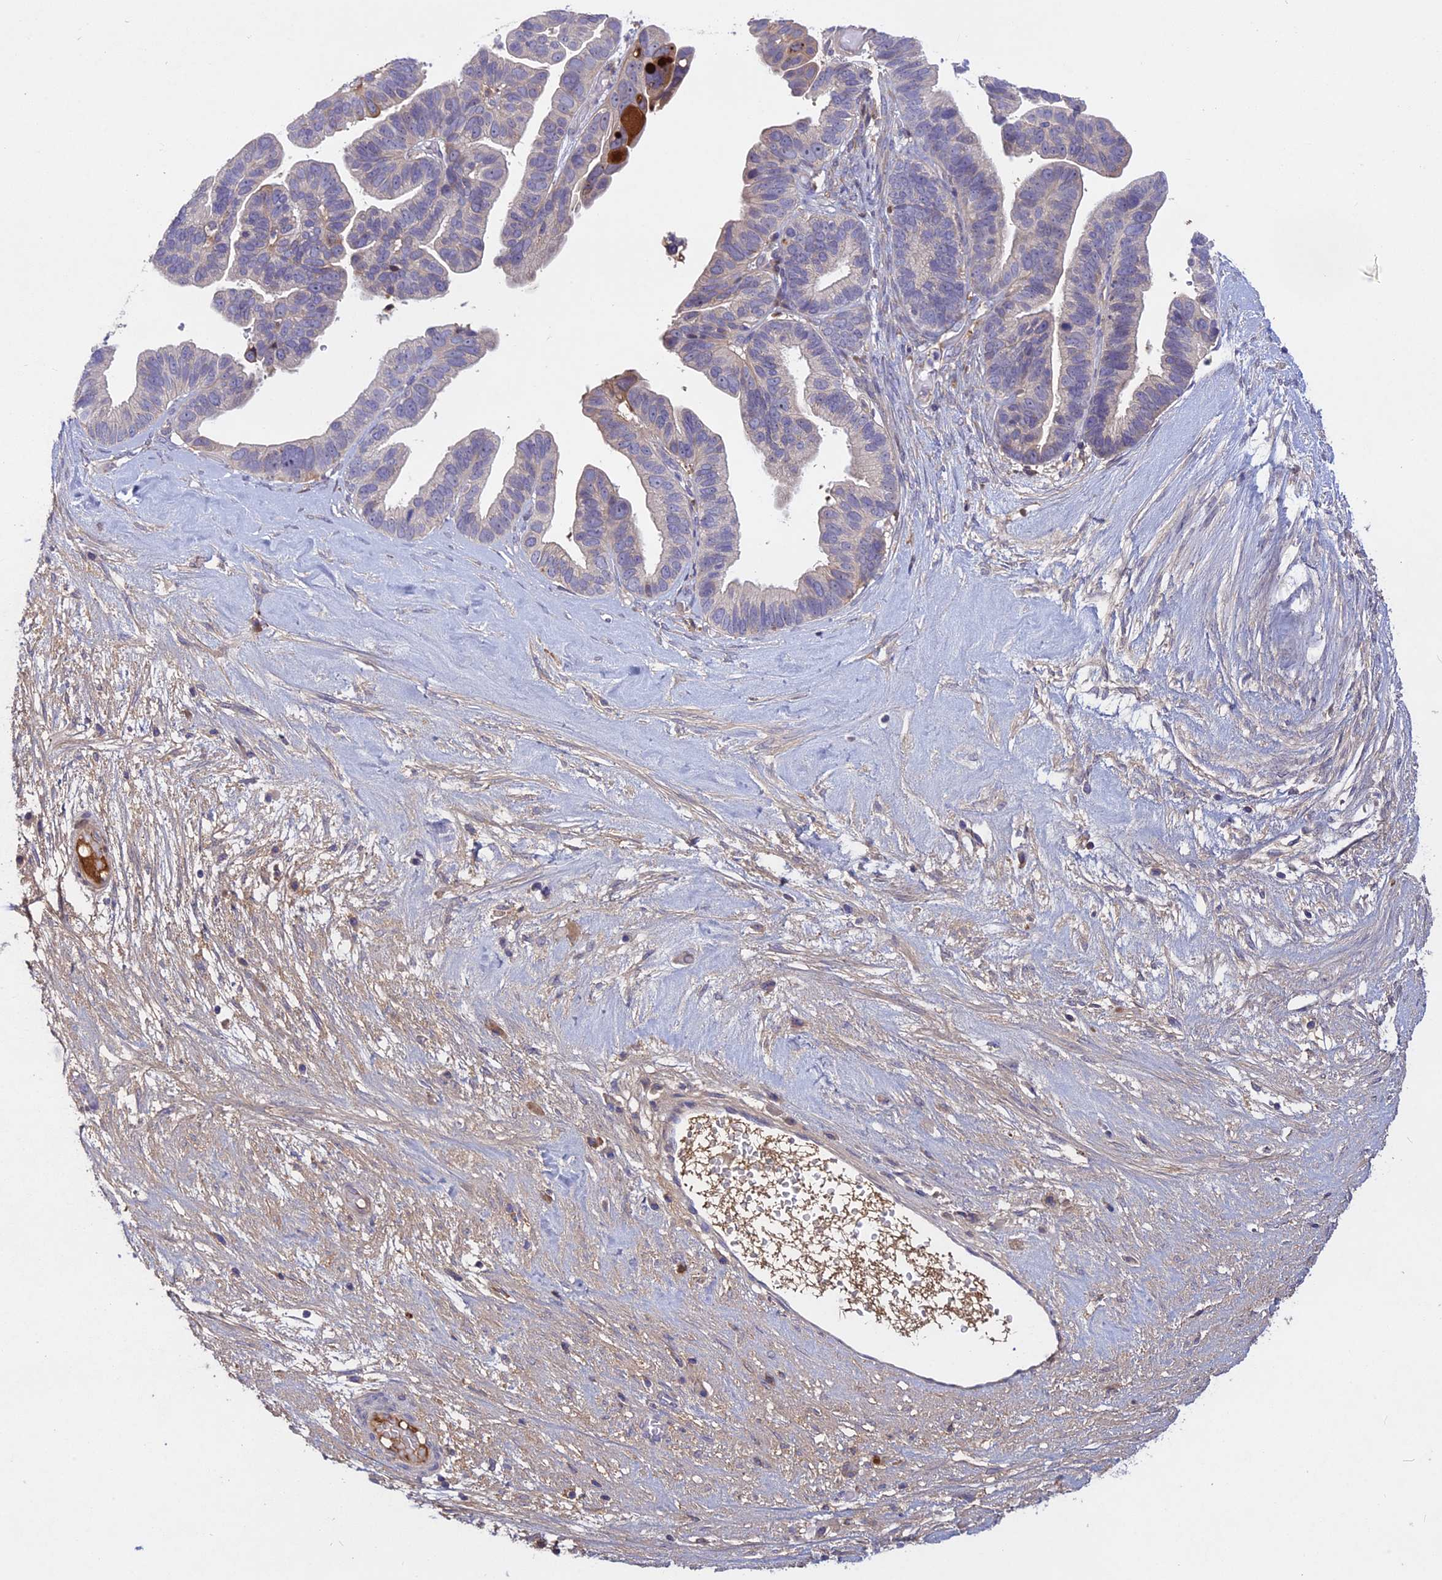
{"staining": {"intensity": "strong", "quantity": "<25%", "location": "cytoplasmic/membranous"}, "tissue": "ovarian cancer", "cell_type": "Tumor cells", "image_type": "cancer", "snomed": [{"axis": "morphology", "description": "Cystadenocarcinoma, serous, NOS"}, {"axis": "topography", "description": "Ovary"}], "caption": "High-magnification brightfield microscopy of ovarian cancer stained with DAB (3,3'-diaminobenzidine) (brown) and counterstained with hematoxylin (blue). tumor cells exhibit strong cytoplasmic/membranous positivity is identified in approximately<25% of cells.", "gene": "ADO", "patient": {"sex": "female", "age": 56}}